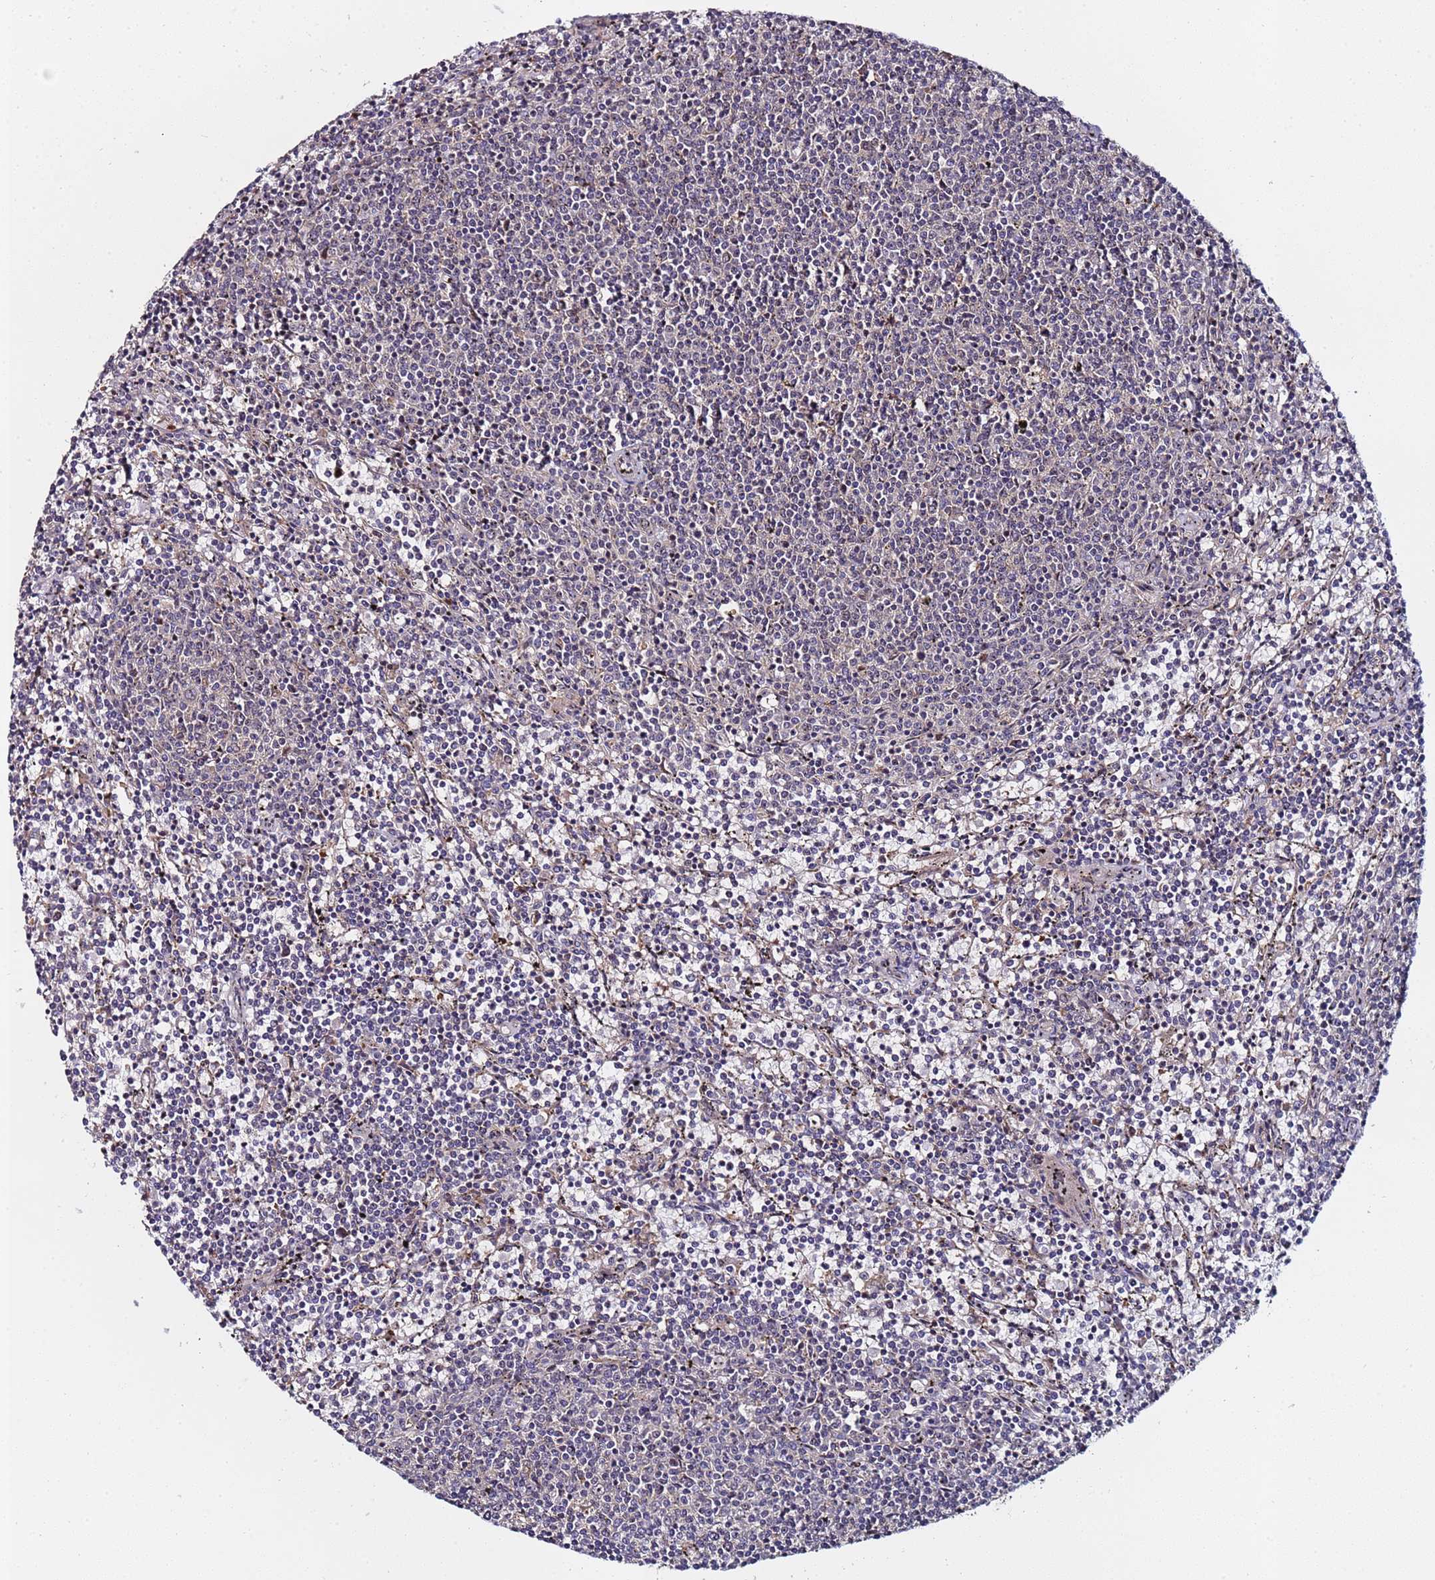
{"staining": {"intensity": "negative", "quantity": "none", "location": "none"}, "tissue": "lymphoma", "cell_type": "Tumor cells", "image_type": "cancer", "snomed": [{"axis": "morphology", "description": "Malignant lymphoma, non-Hodgkin's type, Low grade"}, {"axis": "topography", "description": "Spleen"}], "caption": "Immunohistochemical staining of human malignant lymphoma, non-Hodgkin's type (low-grade) displays no significant staining in tumor cells. (Stains: DAB IHC with hematoxylin counter stain, Microscopy: brightfield microscopy at high magnification).", "gene": "KRI1", "patient": {"sex": "female", "age": 50}}